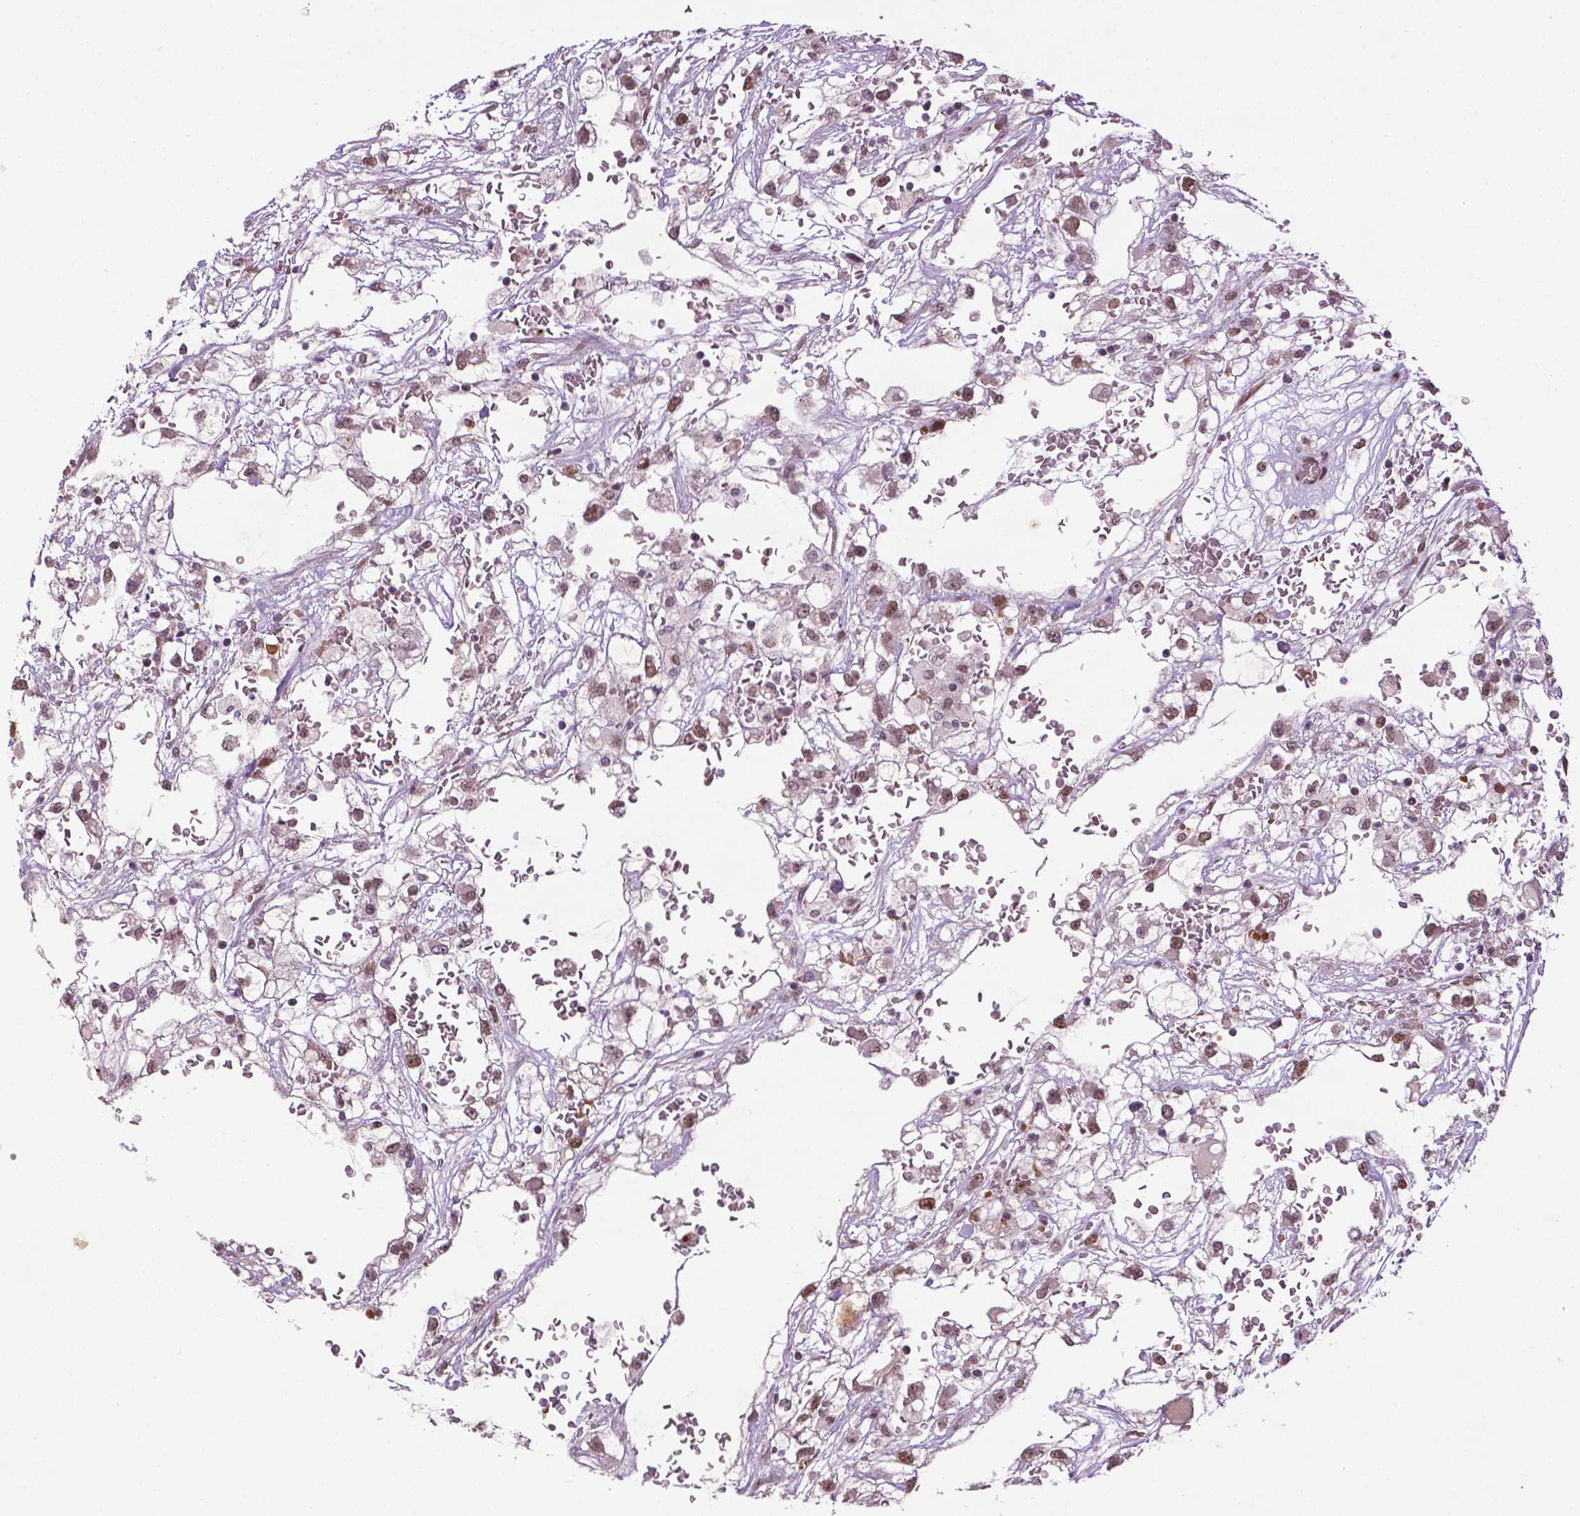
{"staining": {"intensity": "weak", "quantity": ">75%", "location": "nuclear"}, "tissue": "renal cancer", "cell_type": "Tumor cells", "image_type": "cancer", "snomed": [{"axis": "morphology", "description": "Adenocarcinoma, NOS"}, {"axis": "topography", "description": "Kidney"}], "caption": "High-power microscopy captured an IHC histopathology image of renal cancer (adenocarcinoma), revealing weak nuclear expression in approximately >75% of tumor cells.", "gene": "ZNF41", "patient": {"sex": "male", "age": 59}}